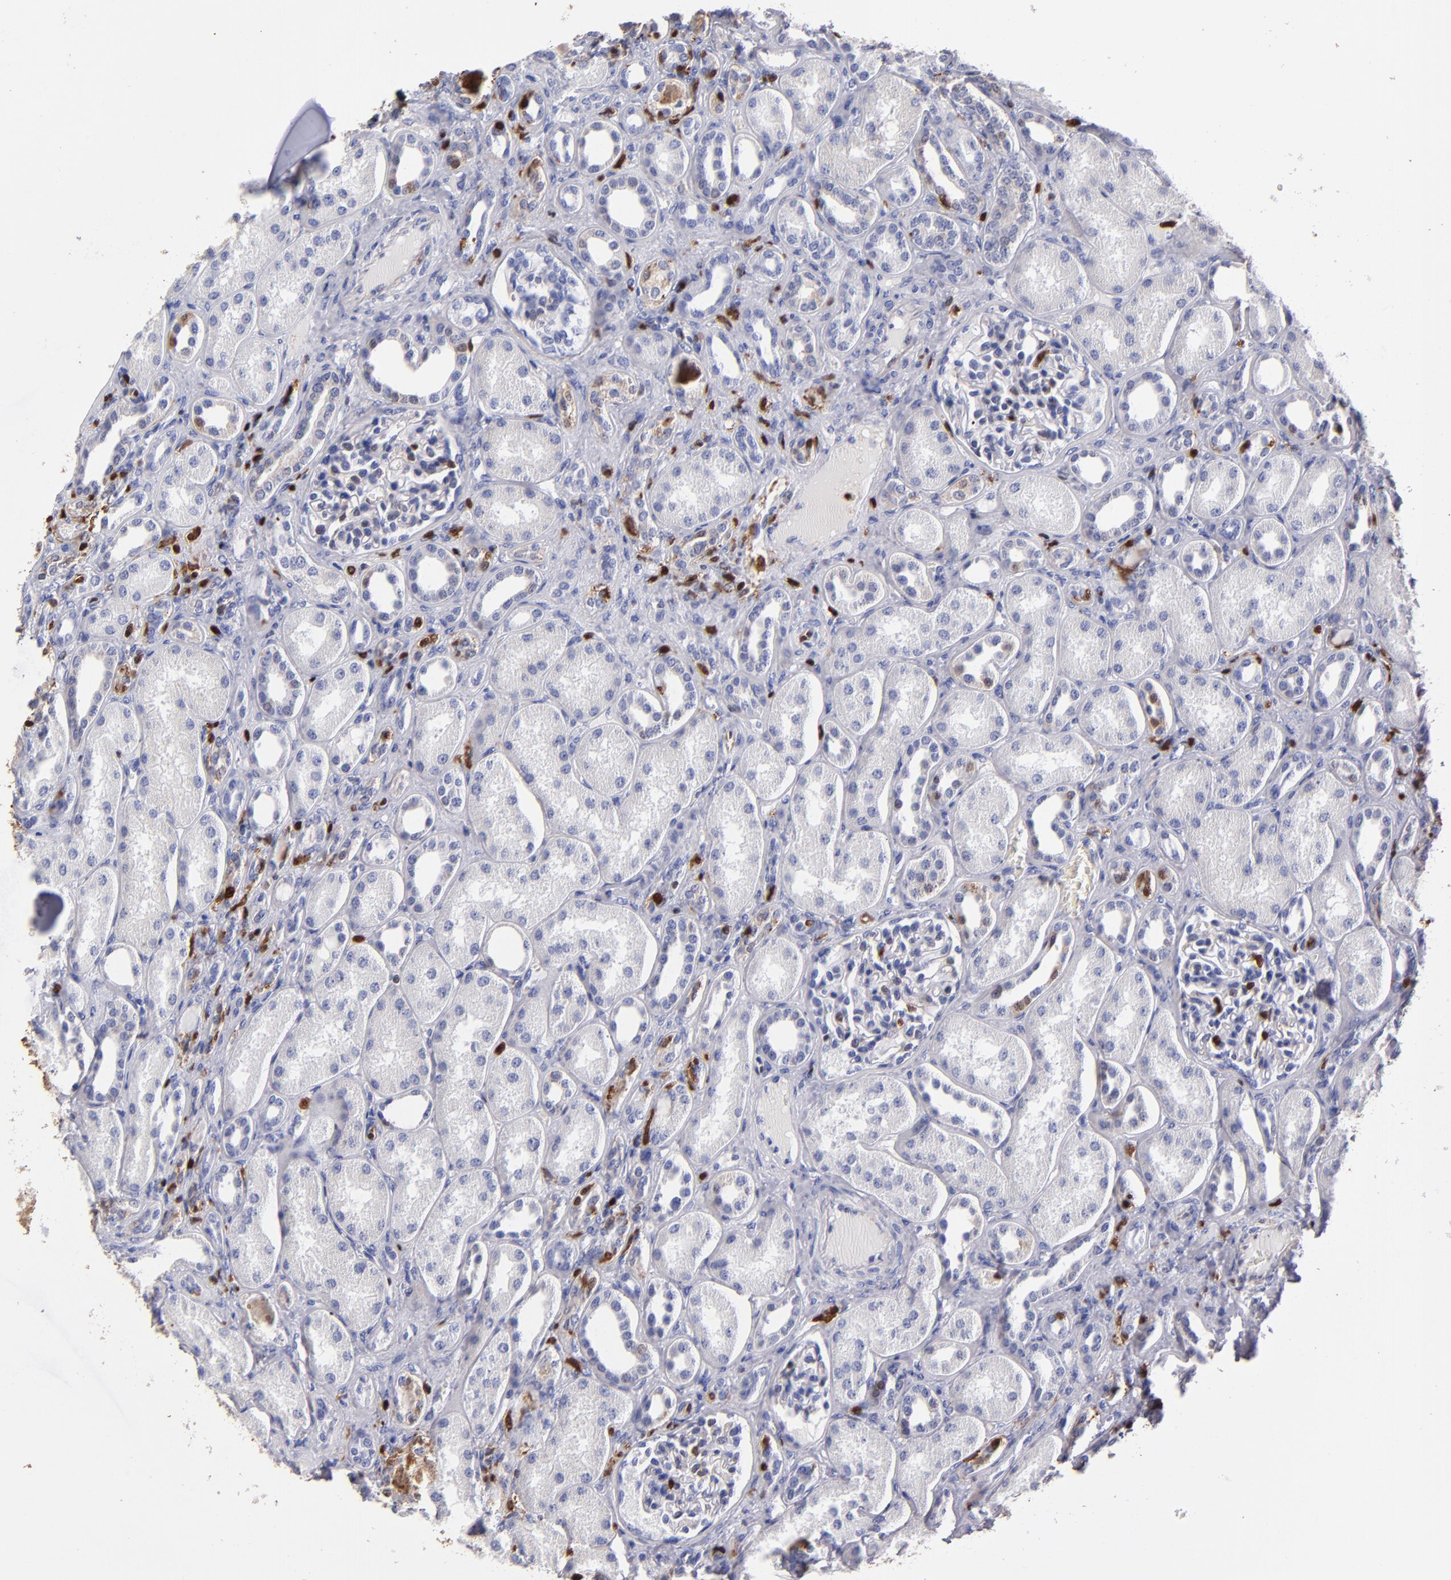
{"staining": {"intensity": "negative", "quantity": "none", "location": "none"}, "tissue": "kidney", "cell_type": "Cells in glomeruli", "image_type": "normal", "snomed": [{"axis": "morphology", "description": "Normal tissue, NOS"}, {"axis": "topography", "description": "Kidney"}], "caption": "An immunohistochemistry micrograph of unremarkable kidney is shown. There is no staining in cells in glomeruli of kidney. Brightfield microscopy of immunohistochemistry stained with DAB (3,3'-diaminobenzidine) (brown) and hematoxylin (blue), captured at high magnification.", "gene": "S100A4", "patient": {"sex": "male", "age": 7}}